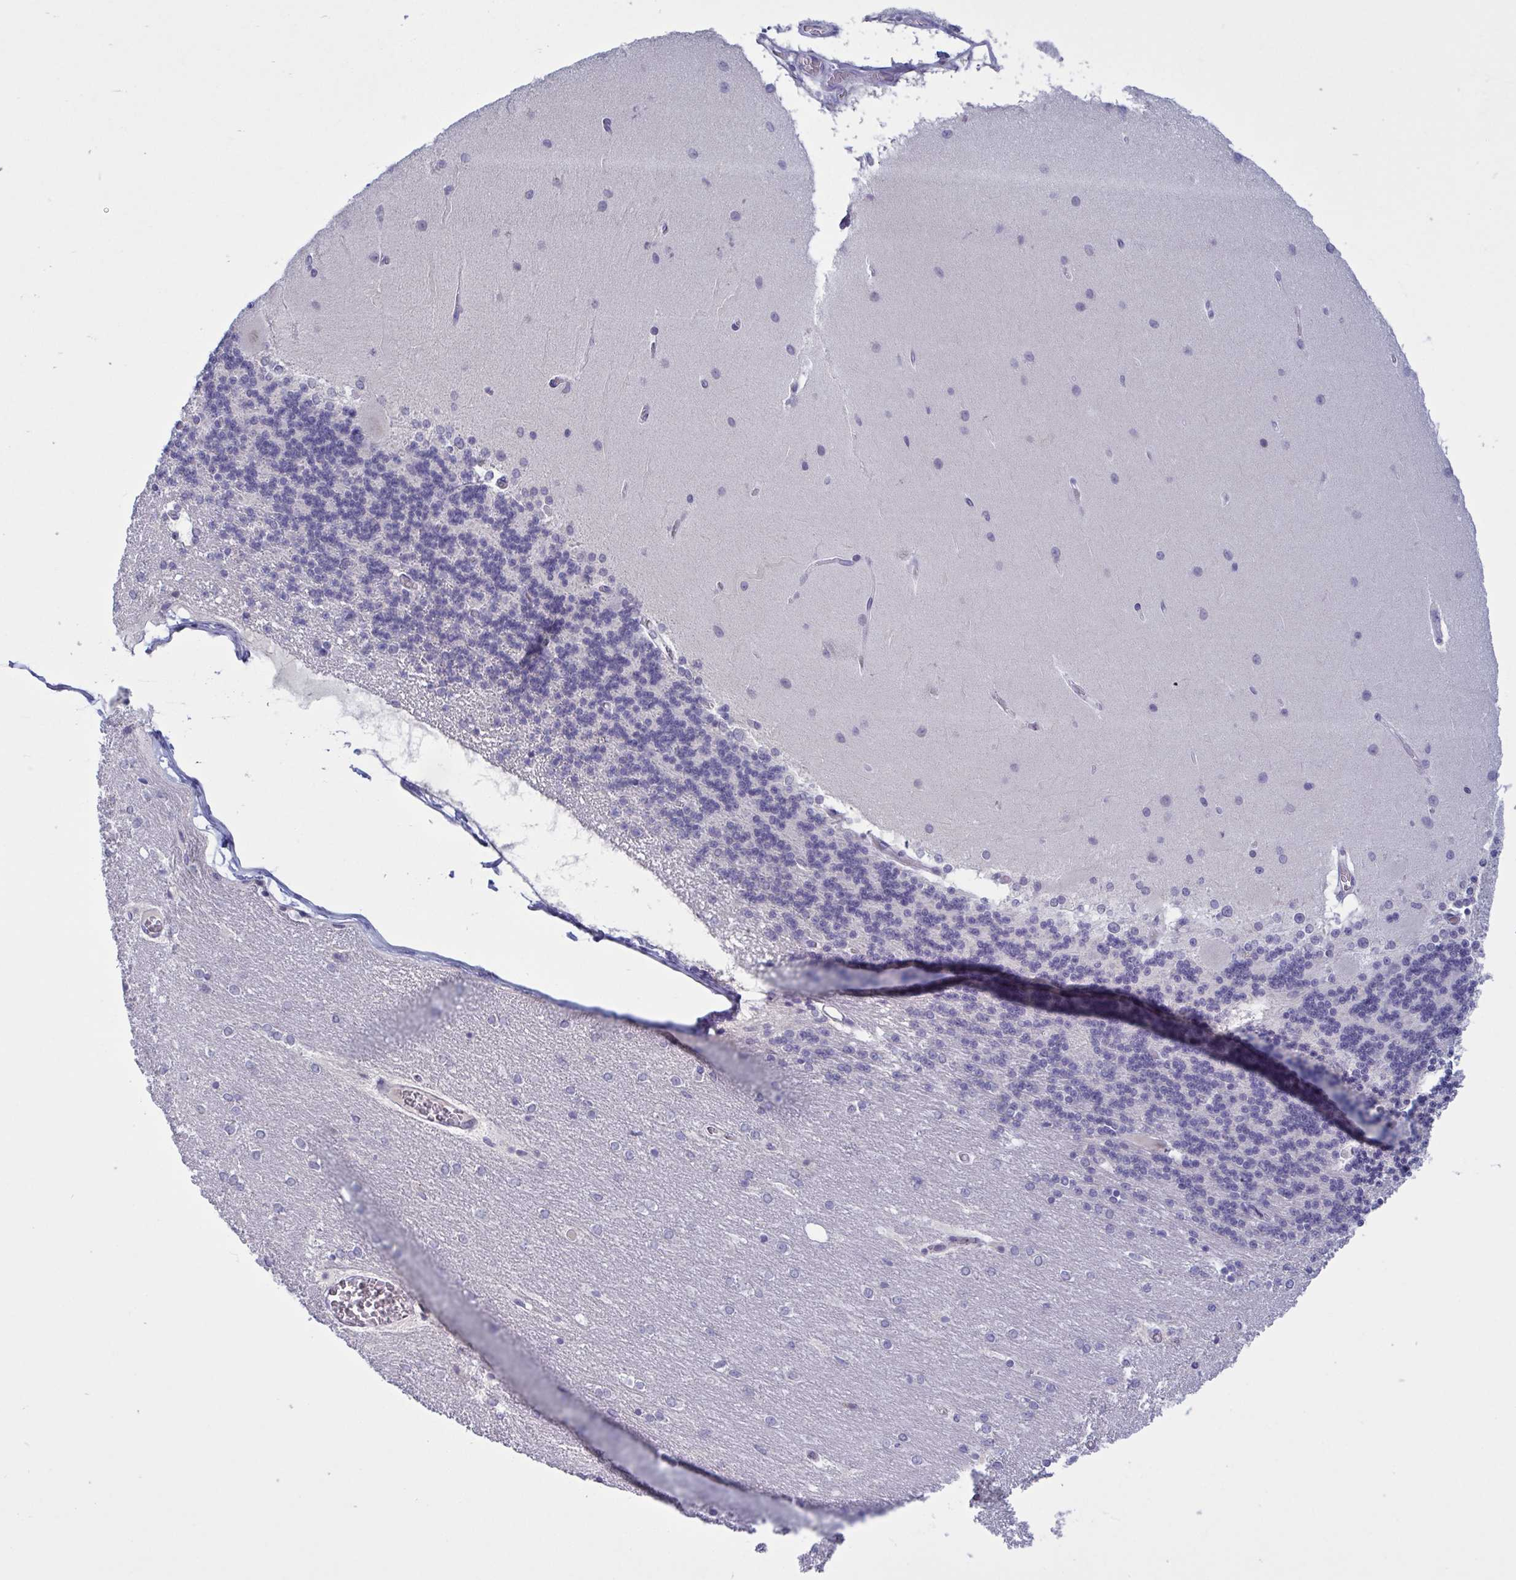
{"staining": {"intensity": "negative", "quantity": "none", "location": "none"}, "tissue": "cerebellum", "cell_type": "Cells in granular layer", "image_type": "normal", "snomed": [{"axis": "morphology", "description": "Normal tissue, NOS"}, {"axis": "topography", "description": "Cerebellum"}], "caption": "Cerebellum stained for a protein using IHC exhibits no expression cells in granular layer.", "gene": "SERPINB13", "patient": {"sex": "female", "age": 54}}